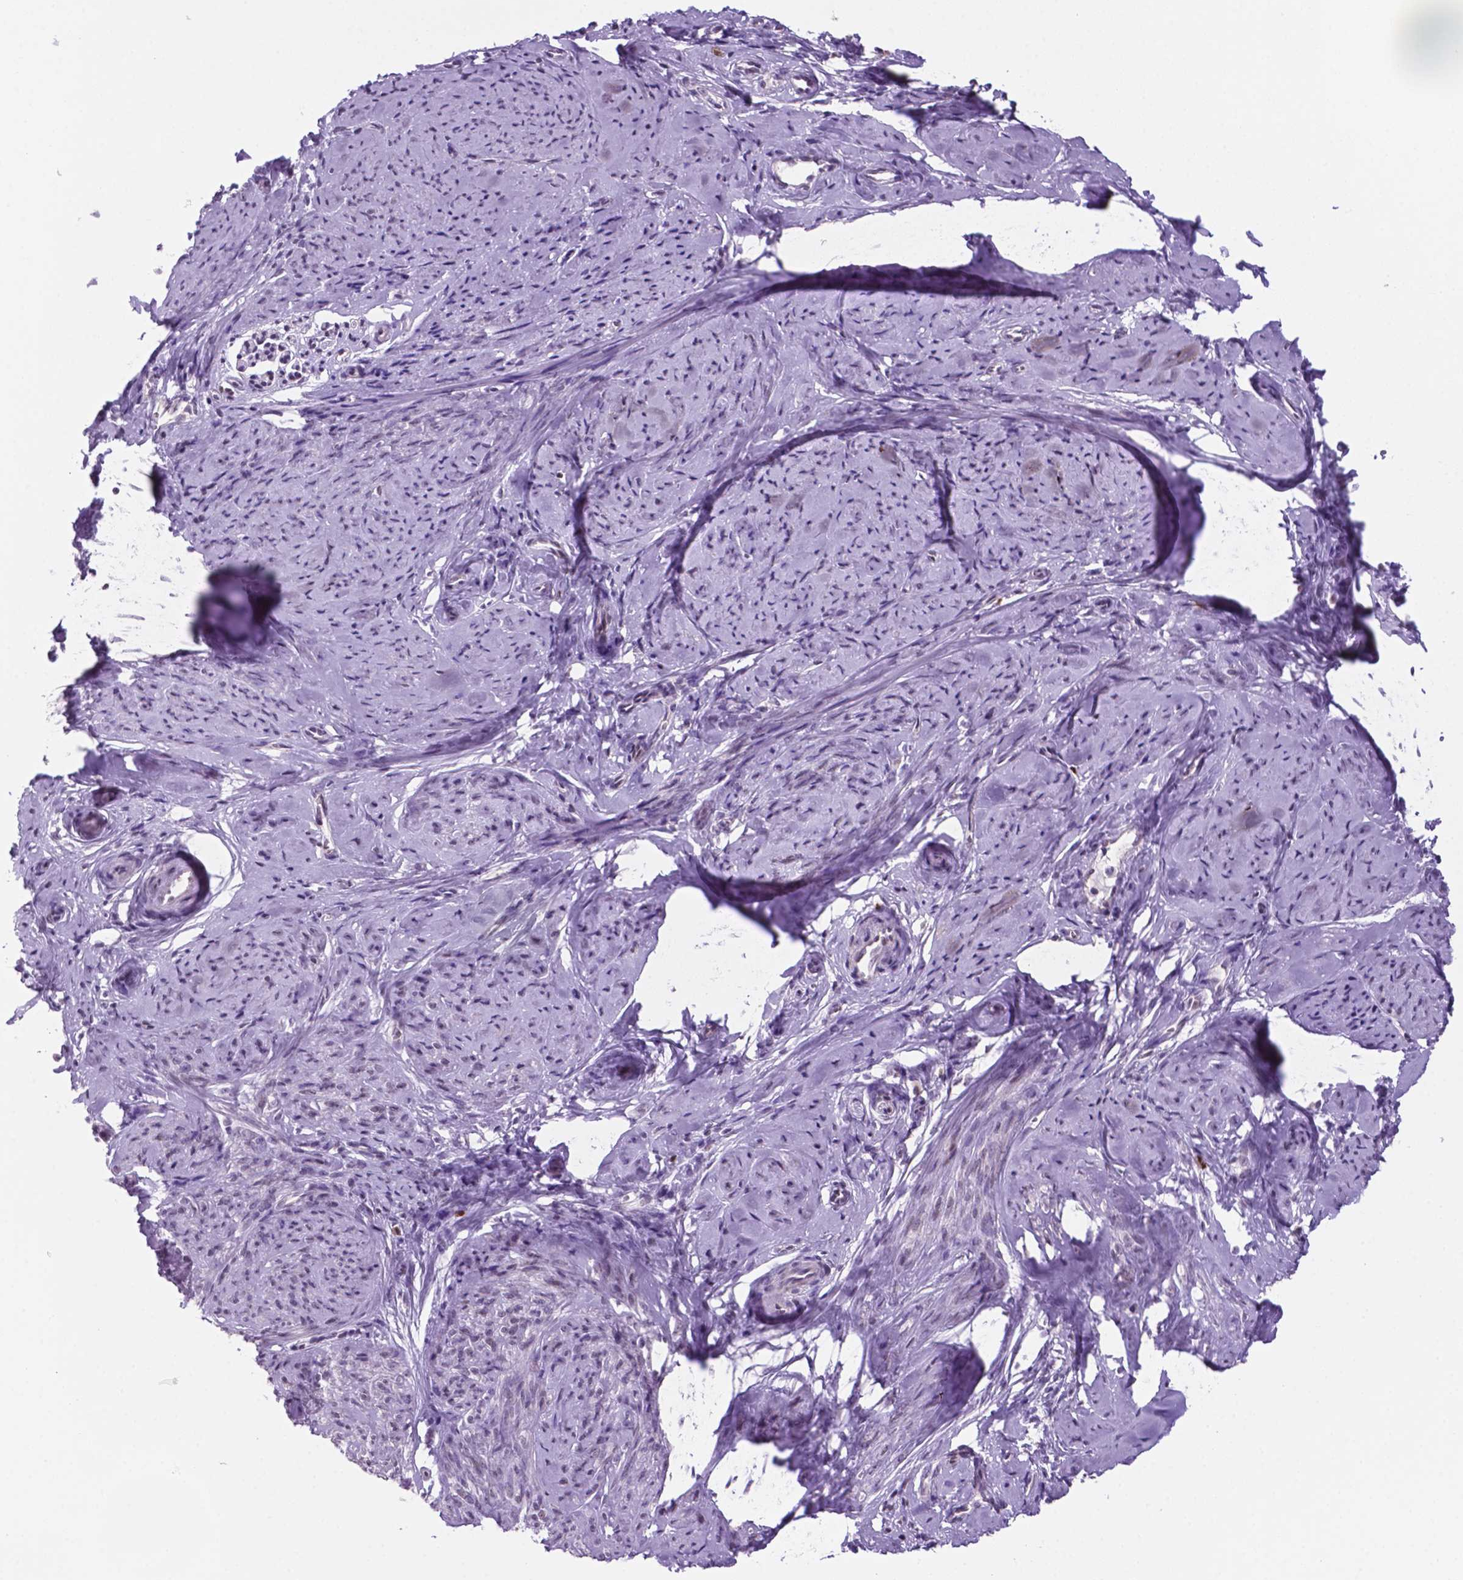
{"staining": {"intensity": "weak", "quantity": "<25%", "location": "nuclear"}, "tissue": "smooth muscle", "cell_type": "Smooth muscle cells", "image_type": "normal", "snomed": [{"axis": "morphology", "description": "Normal tissue, NOS"}, {"axis": "topography", "description": "Smooth muscle"}], "caption": "A photomicrograph of smooth muscle stained for a protein displays no brown staining in smooth muscle cells. (Stains: DAB immunohistochemistry (IHC) with hematoxylin counter stain, Microscopy: brightfield microscopy at high magnification).", "gene": "NCAPH2", "patient": {"sex": "female", "age": 48}}